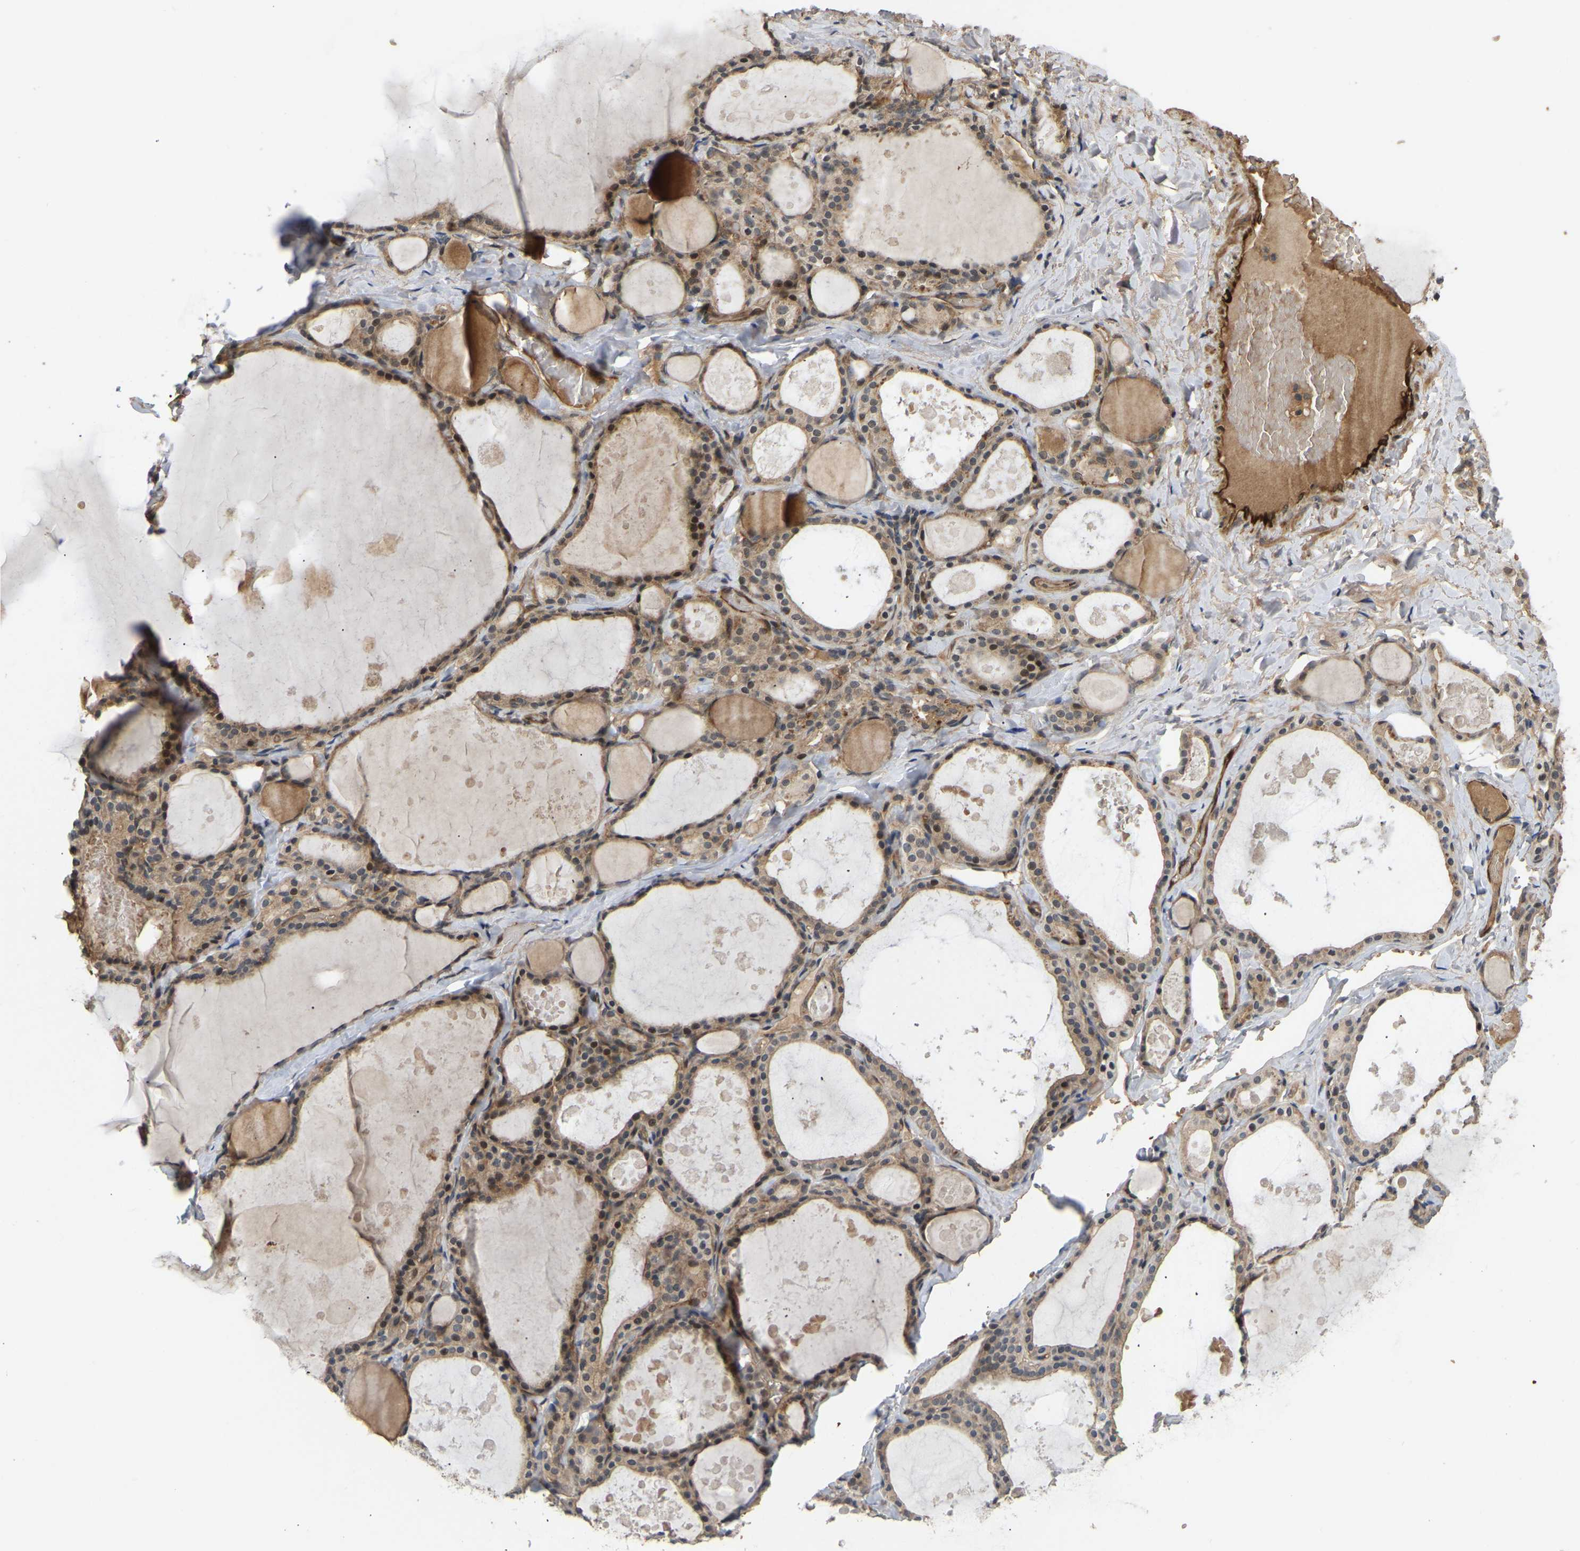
{"staining": {"intensity": "moderate", "quantity": ">75%", "location": "cytoplasmic/membranous,nuclear"}, "tissue": "thyroid gland", "cell_type": "Glandular cells", "image_type": "normal", "snomed": [{"axis": "morphology", "description": "Normal tissue, NOS"}, {"axis": "topography", "description": "Thyroid gland"}], "caption": "Brown immunohistochemical staining in unremarkable human thyroid gland displays moderate cytoplasmic/membranous,nuclear expression in approximately >75% of glandular cells. (Brightfield microscopy of DAB IHC at high magnification).", "gene": "LIMK2", "patient": {"sex": "male", "age": 56}}